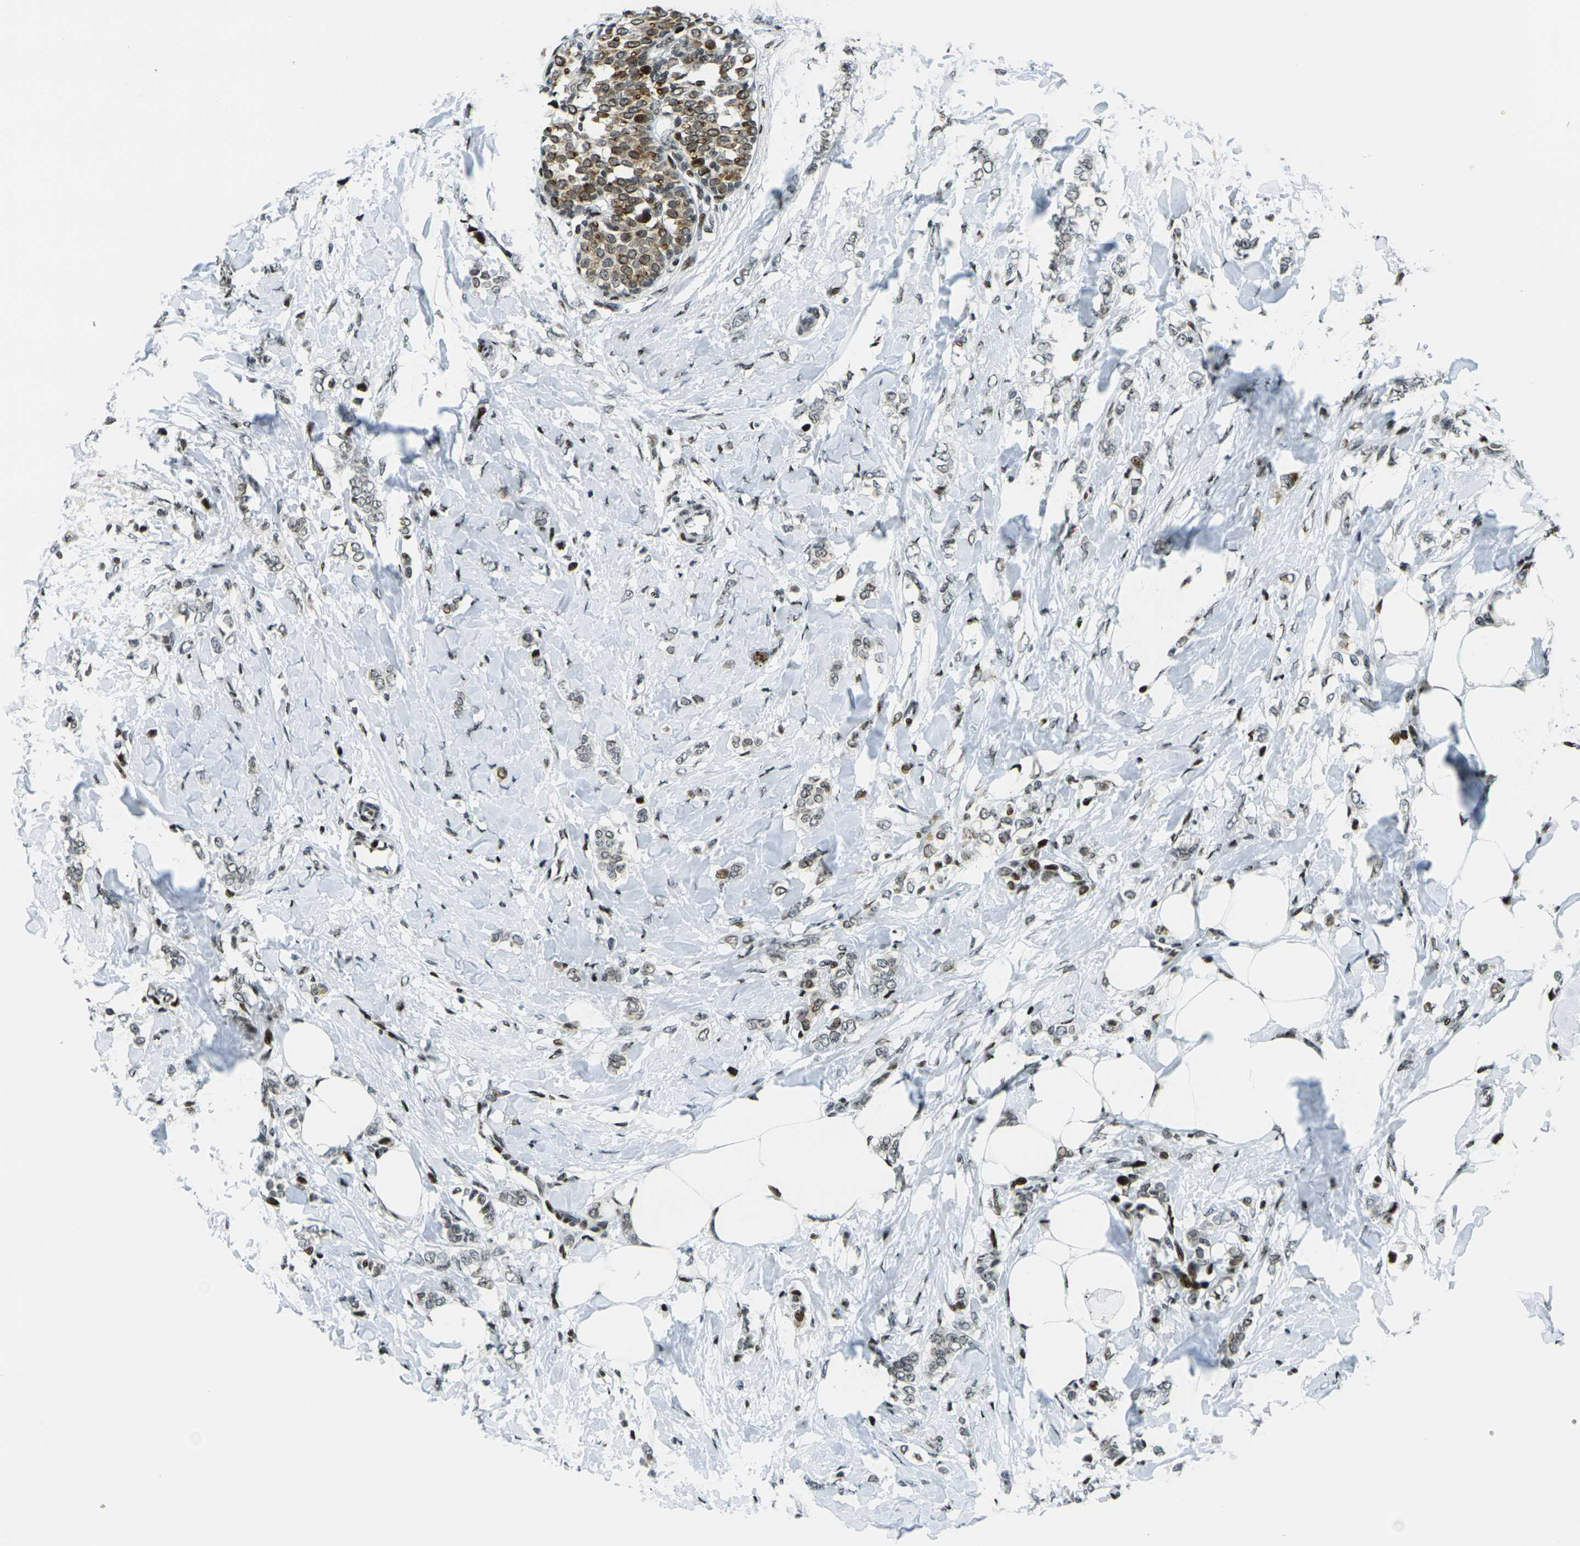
{"staining": {"intensity": "weak", "quantity": "25%-75%", "location": "cytoplasmic/membranous,nuclear"}, "tissue": "breast cancer", "cell_type": "Tumor cells", "image_type": "cancer", "snomed": [{"axis": "morphology", "description": "Lobular carcinoma, in situ"}, {"axis": "morphology", "description": "Lobular carcinoma"}, {"axis": "topography", "description": "Breast"}], "caption": "Protein expression analysis of human breast cancer reveals weak cytoplasmic/membranous and nuclear staining in about 25%-75% of tumor cells.", "gene": "H3-3A", "patient": {"sex": "female", "age": 41}}